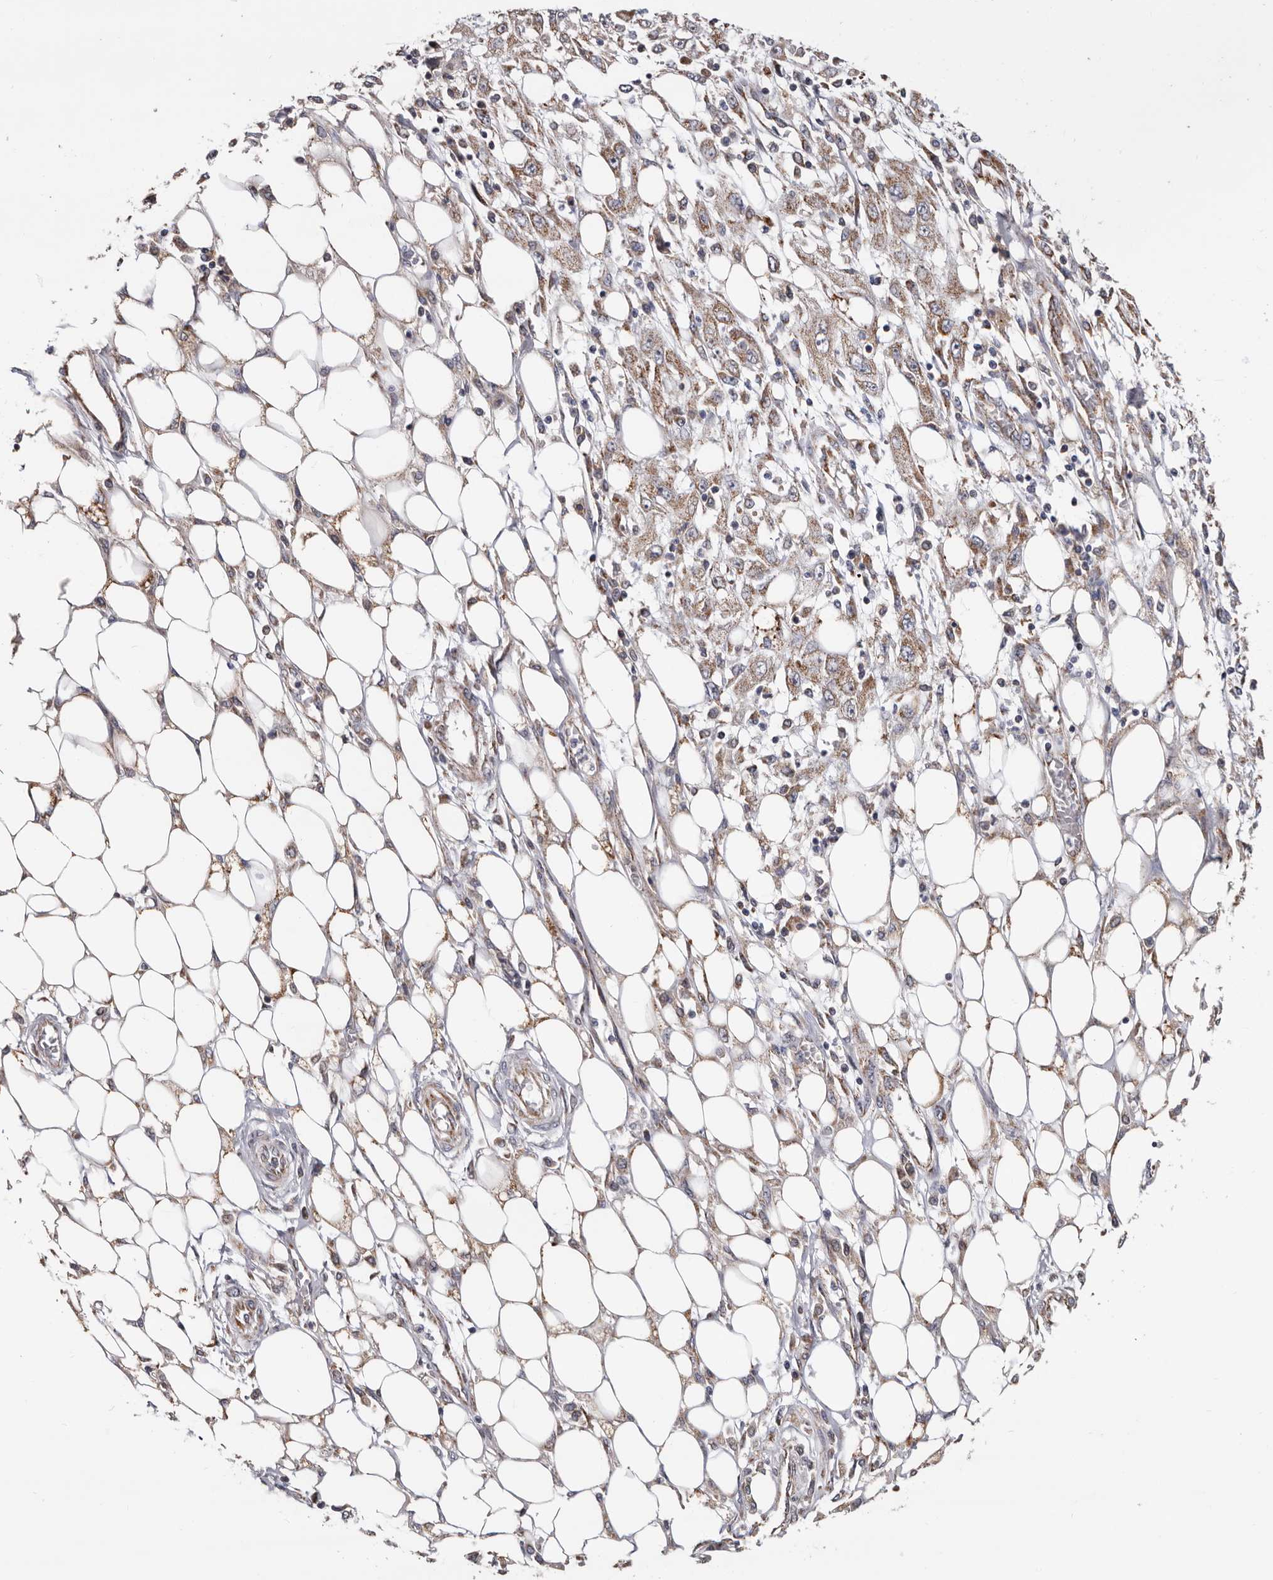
{"staining": {"intensity": "weak", "quantity": ">75%", "location": "cytoplasmic/membranous"}, "tissue": "skin cancer", "cell_type": "Tumor cells", "image_type": "cancer", "snomed": [{"axis": "morphology", "description": "Squamous cell carcinoma, NOS"}, {"axis": "morphology", "description": "Squamous cell carcinoma, metastatic, NOS"}, {"axis": "topography", "description": "Skin"}, {"axis": "topography", "description": "Lymph node"}], "caption": "DAB immunohistochemical staining of human skin cancer reveals weak cytoplasmic/membranous protein expression in approximately >75% of tumor cells. (DAB = brown stain, brightfield microscopy at high magnification).", "gene": "MRPL18", "patient": {"sex": "male", "age": 75}}